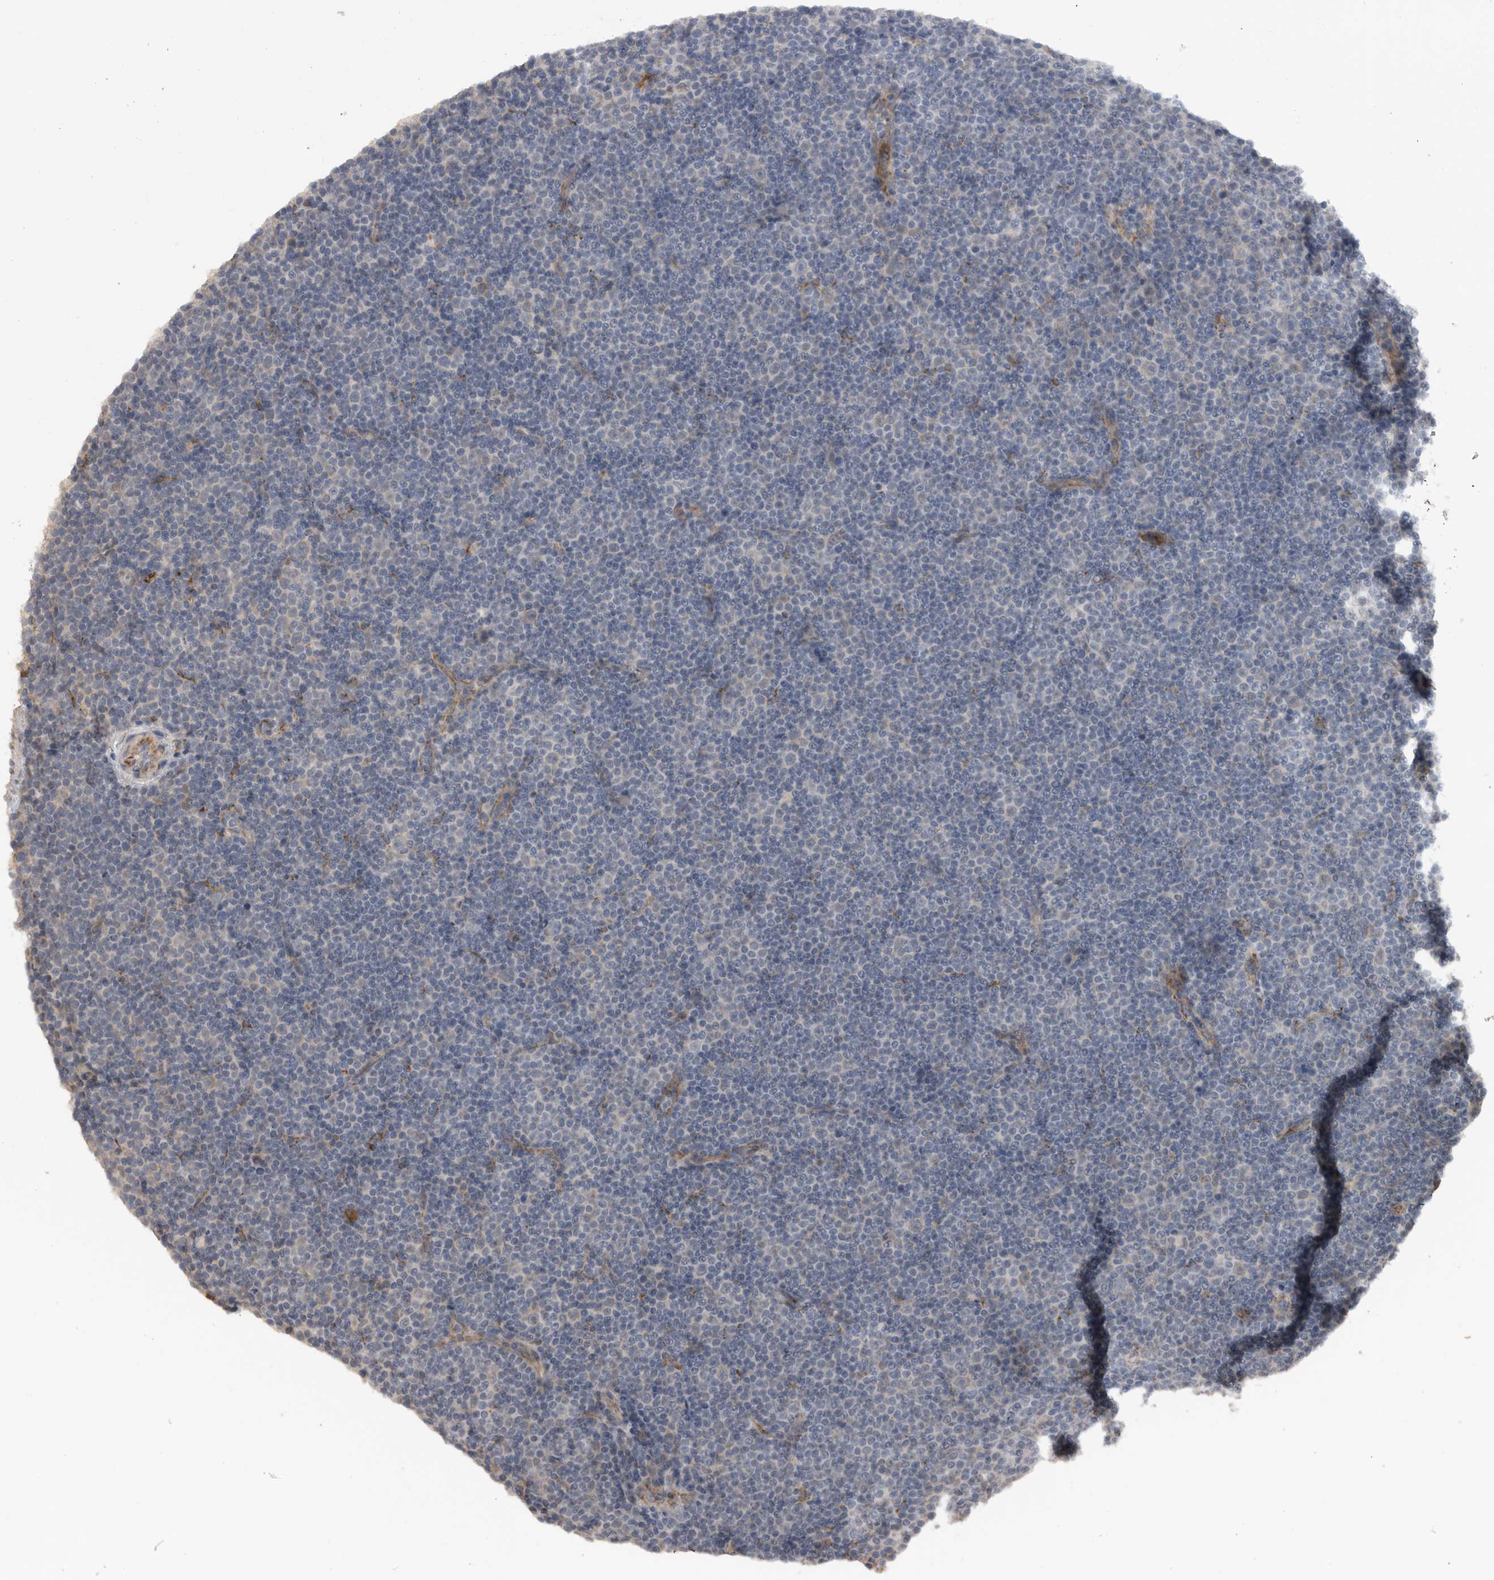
{"staining": {"intensity": "negative", "quantity": "none", "location": "none"}, "tissue": "lymphoma", "cell_type": "Tumor cells", "image_type": "cancer", "snomed": [{"axis": "morphology", "description": "Malignant lymphoma, non-Hodgkin's type, Low grade"}, {"axis": "topography", "description": "Lymph node"}], "caption": "A histopathology image of malignant lymphoma, non-Hodgkin's type (low-grade) stained for a protein reveals no brown staining in tumor cells.", "gene": "DYRK2", "patient": {"sex": "female", "age": 67}}